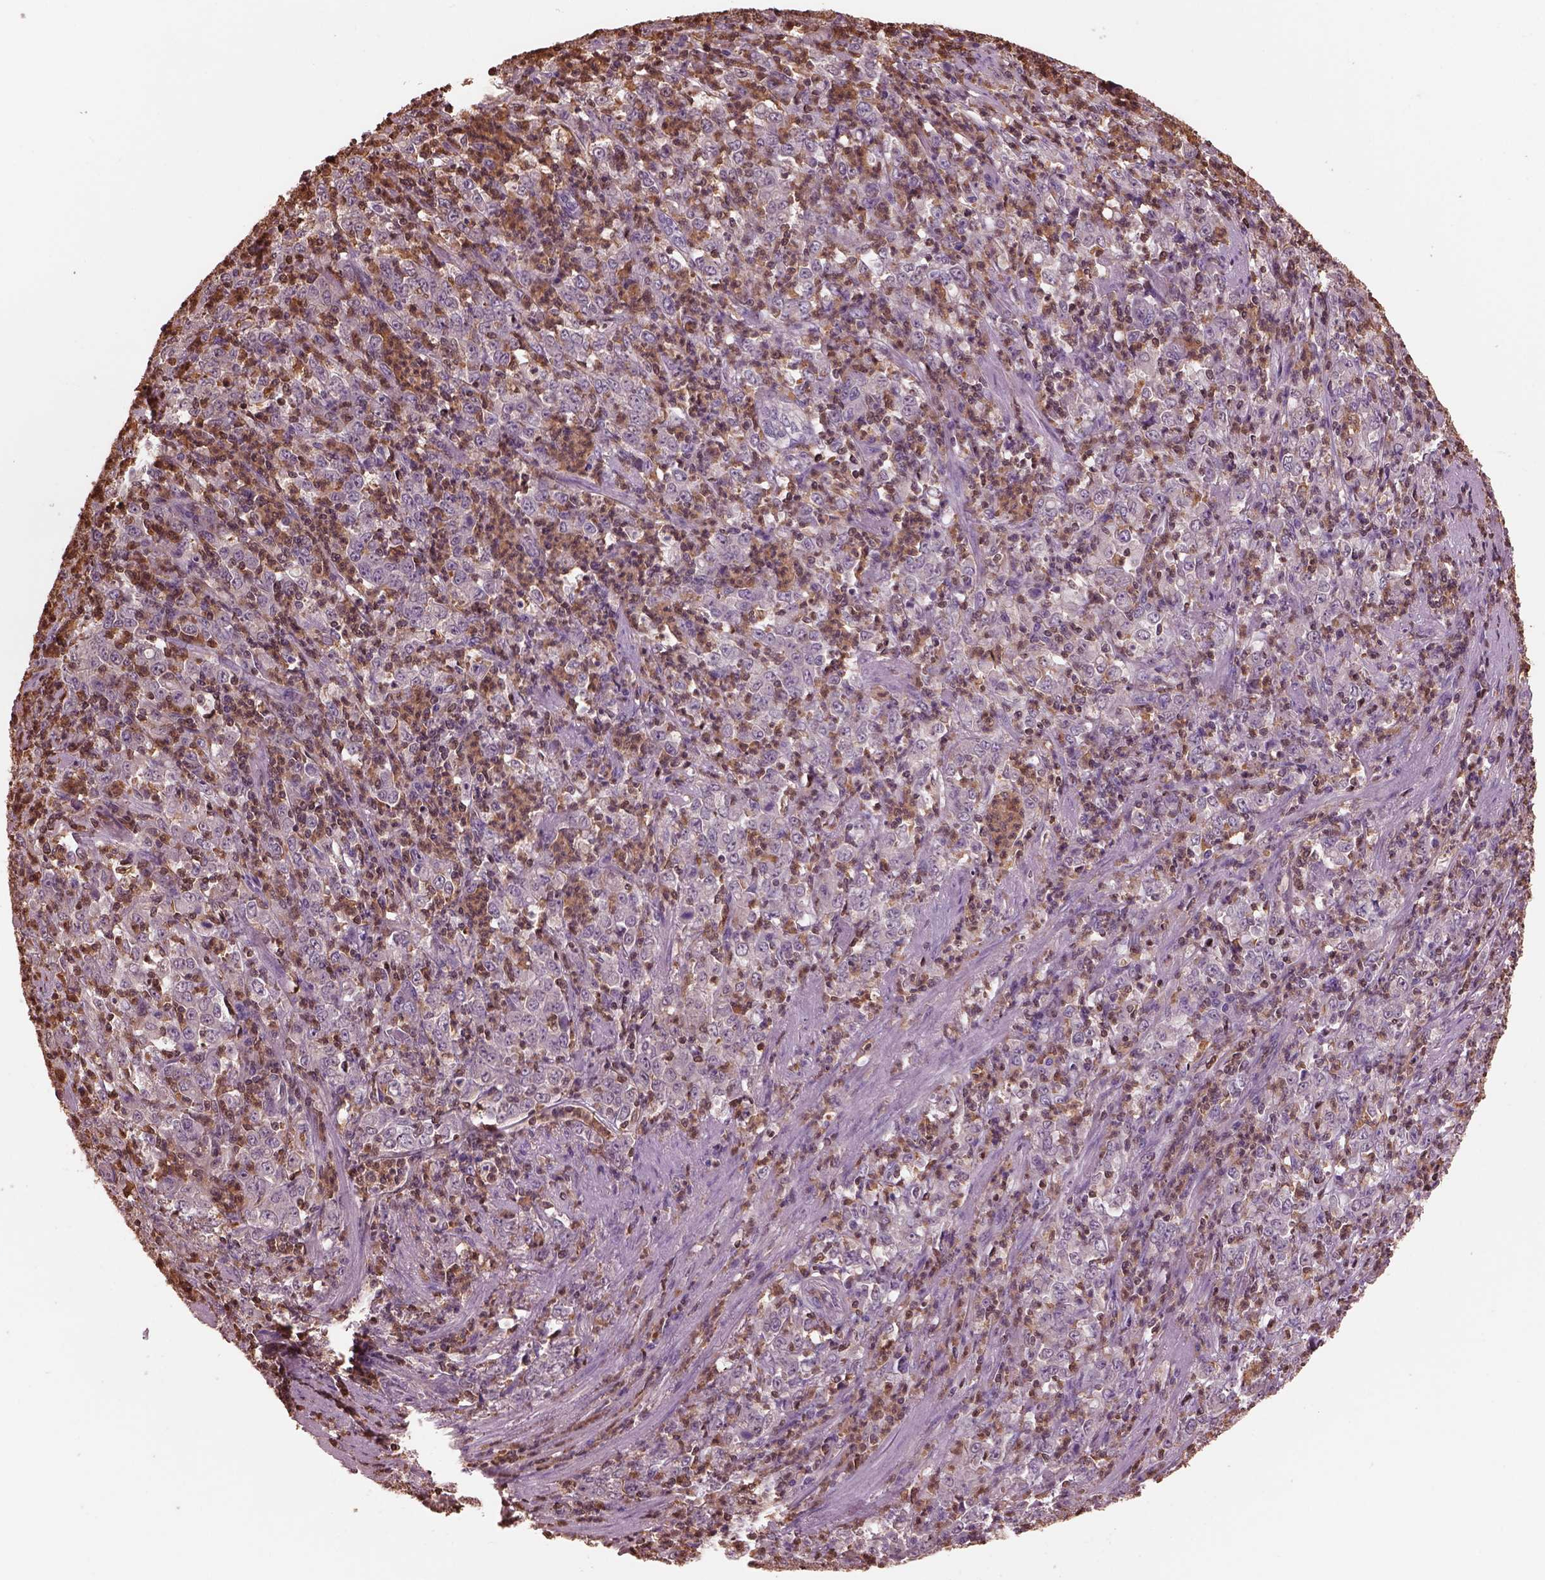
{"staining": {"intensity": "weak", "quantity": "<25%", "location": "cytoplasmic/membranous"}, "tissue": "stomach cancer", "cell_type": "Tumor cells", "image_type": "cancer", "snomed": [{"axis": "morphology", "description": "Adenocarcinoma, NOS"}, {"axis": "topography", "description": "Stomach, lower"}], "caption": "A high-resolution micrograph shows immunohistochemistry (IHC) staining of stomach cancer (adenocarcinoma), which exhibits no significant positivity in tumor cells.", "gene": "IL31RA", "patient": {"sex": "female", "age": 71}}